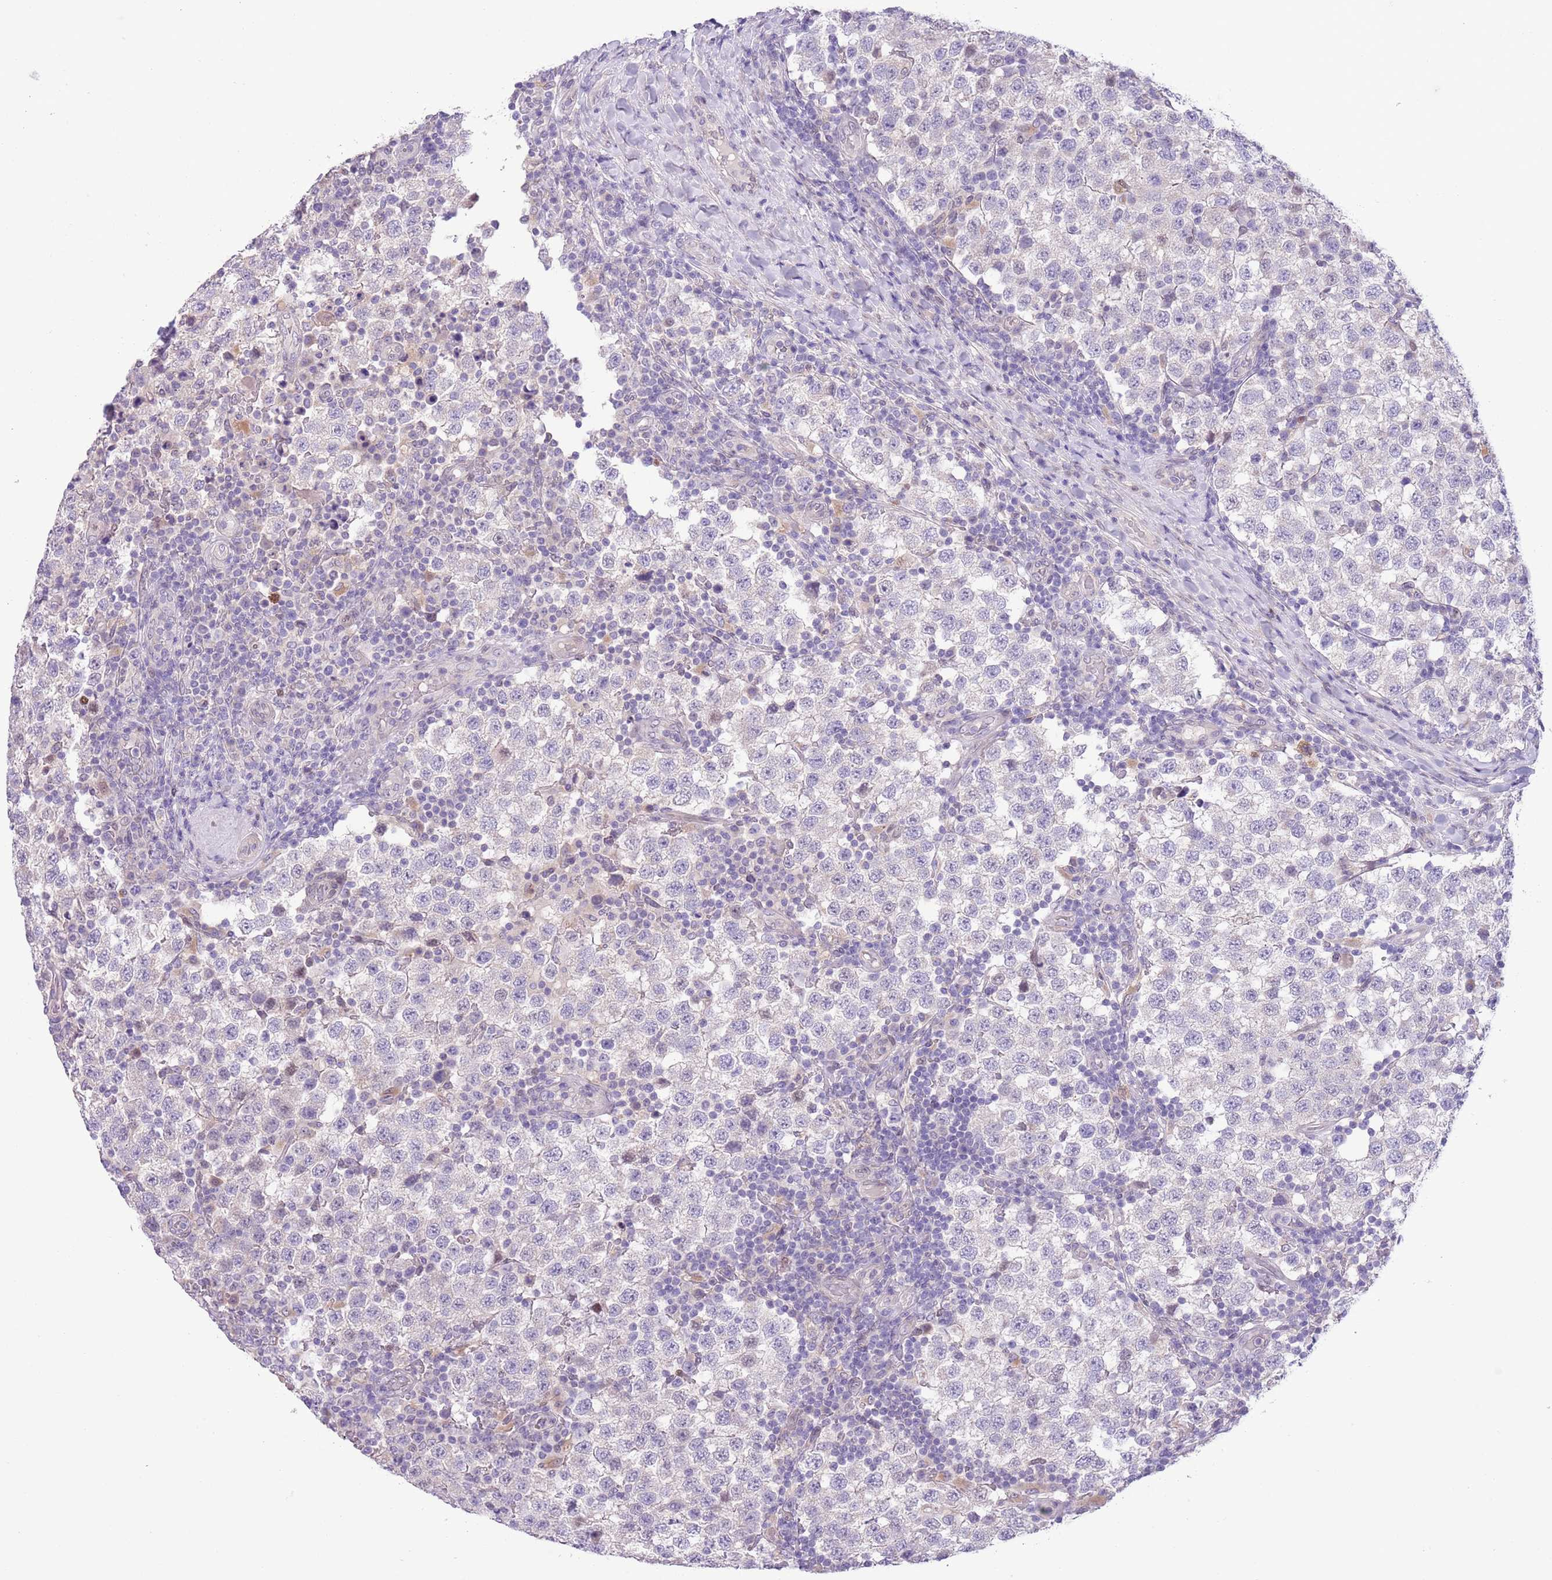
{"staining": {"intensity": "negative", "quantity": "none", "location": "none"}, "tissue": "testis cancer", "cell_type": "Tumor cells", "image_type": "cancer", "snomed": [{"axis": "morphology", "description": "Seminoma, NOS"}, {"axis": "topography", "description": "Testis"}], "caption": "This is a image of immunohistochemistry (IHC) staining of seminoma (testis), which shows no staining in tumor cells.", "gene": "CCND2", "patient": {"sex": "male", "age": 34}}